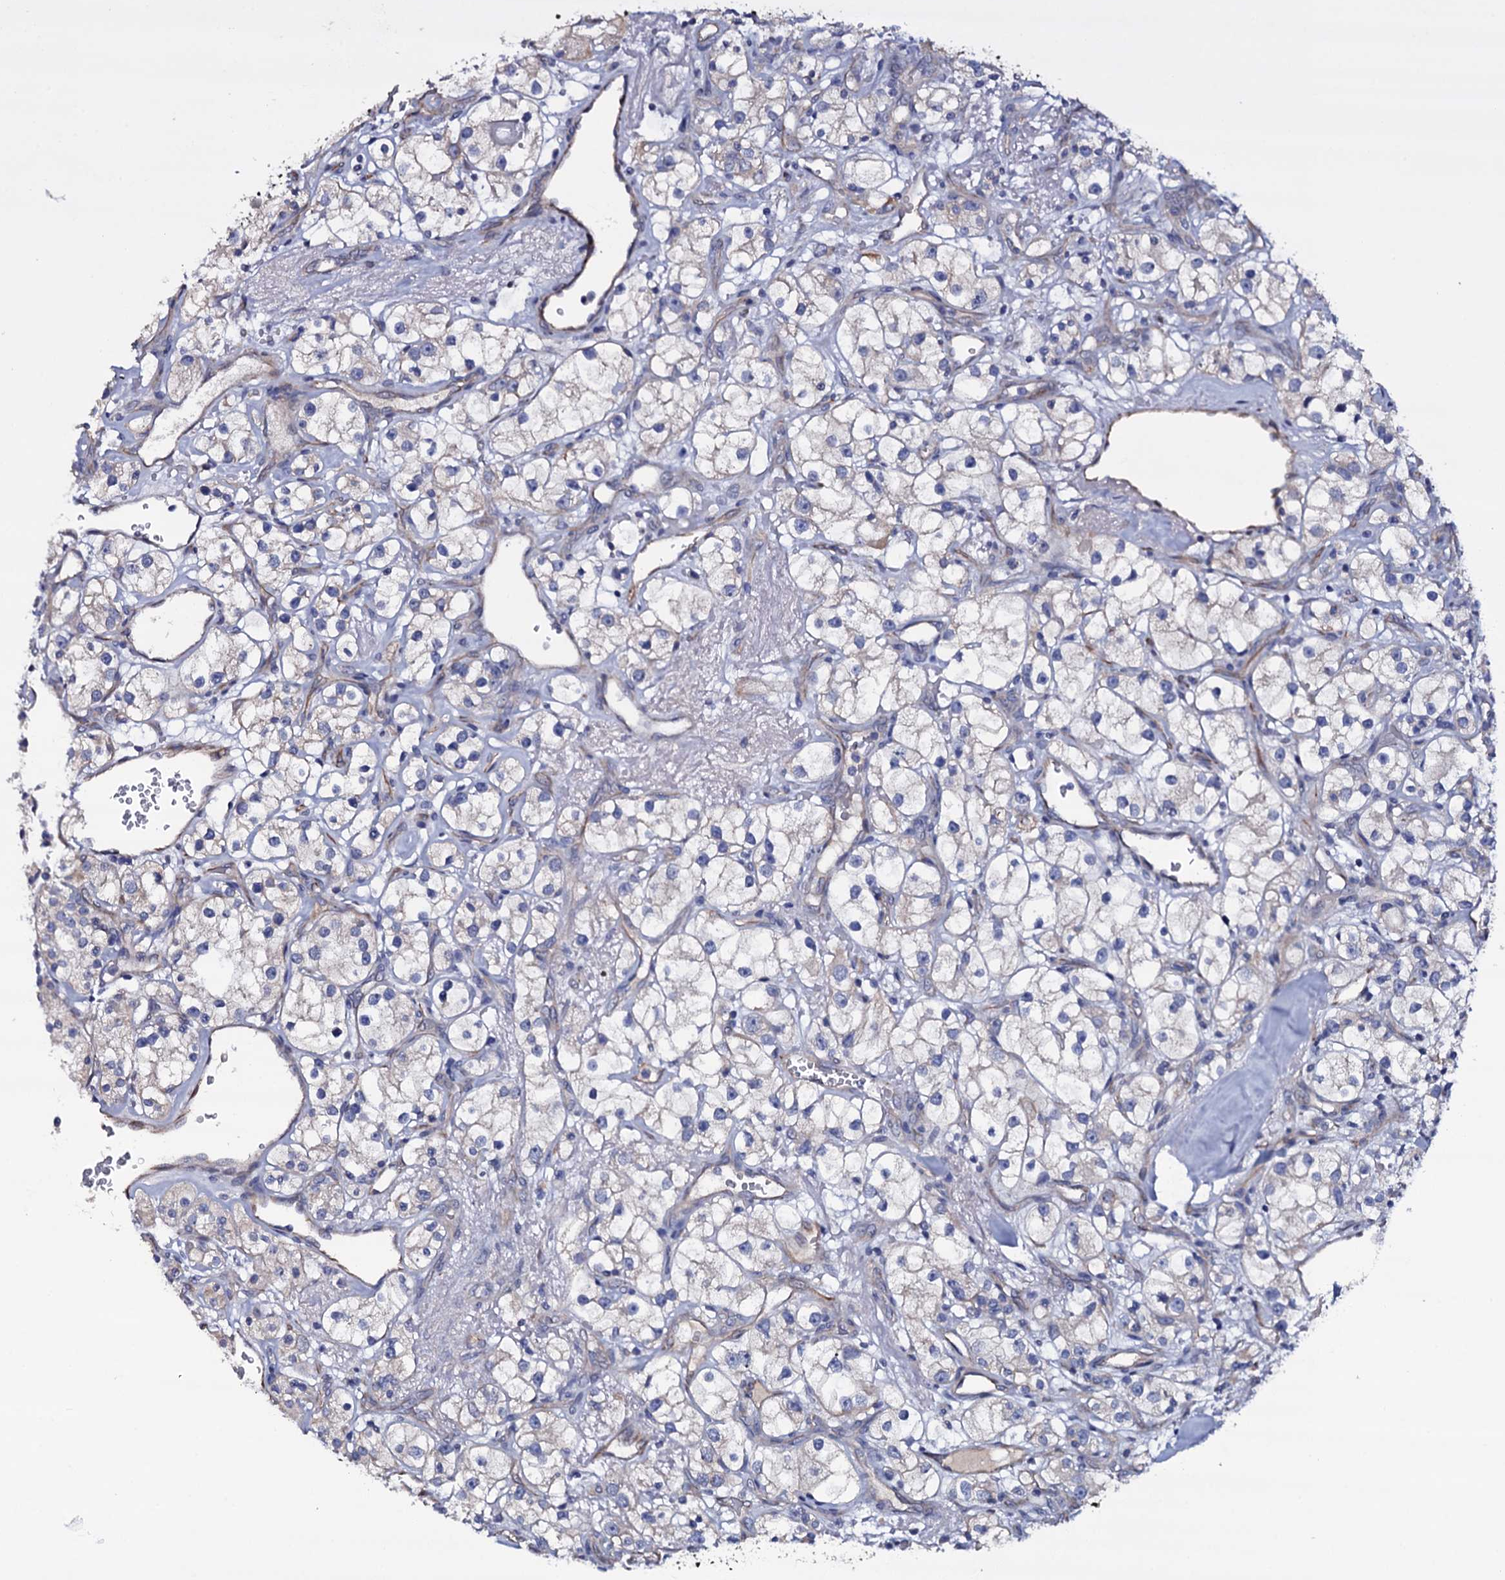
{"staining": {"intensity": "negative", "quantity": "none", "location": "none"}, "tissue": "renal cancer", "cell_type": "Tumor cells", "image_type": "cancer", "snomed": [{"axis": "morphology", "description": "Adenocarcinoma, NOS"}, {"axis": "topography", "description": "Kidney"}], "caption": "A high-resolution photomicrograph shows IHC staining of renal cancer (adenocarcinoma), which demonstrates no significant staining in tumor cells.", "gene": "BCL2L14", "patient": {"sex": "male", "age": 77}}